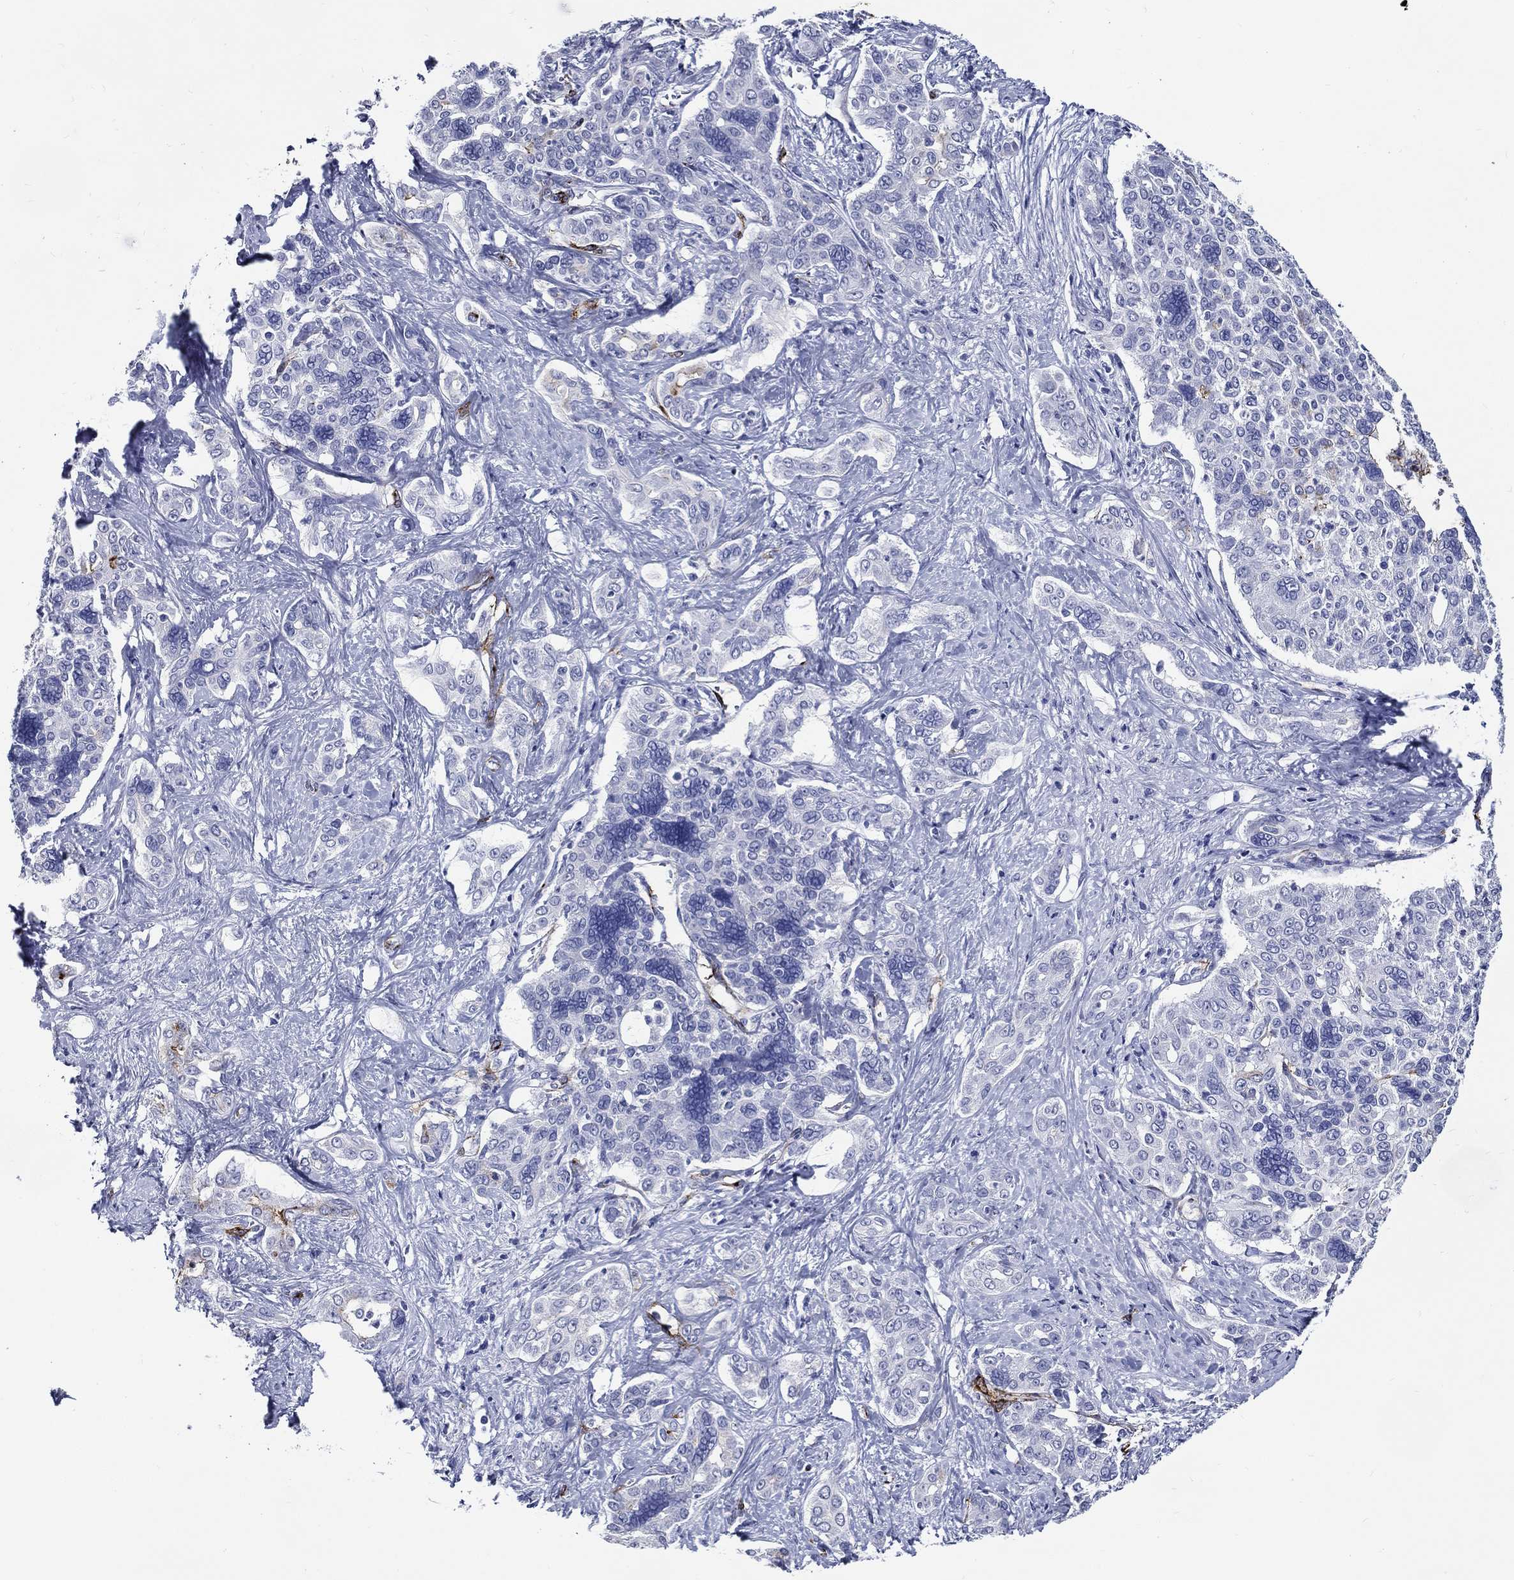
{"staining": {"intensity": "negative", "quantity": "none", "location": "none"}, "tissue": "liver cancer", "cell_type": "Tumor cells", "image_type": "cancer", "snomed": [{"axis": "morphology", "description": "Cholangiocarcinoma"}, {"axis": "topography", "description": "Liver"}], "caption": "An immunohistochemistry histopathology image of liver cancer (cholangiocarcinoma) is shown. There is no staining in tumor cells of liver cancer (cholangiocarcinoma).", "gene": "ACE2", "patient": {"sex": "female", "age": 47}}